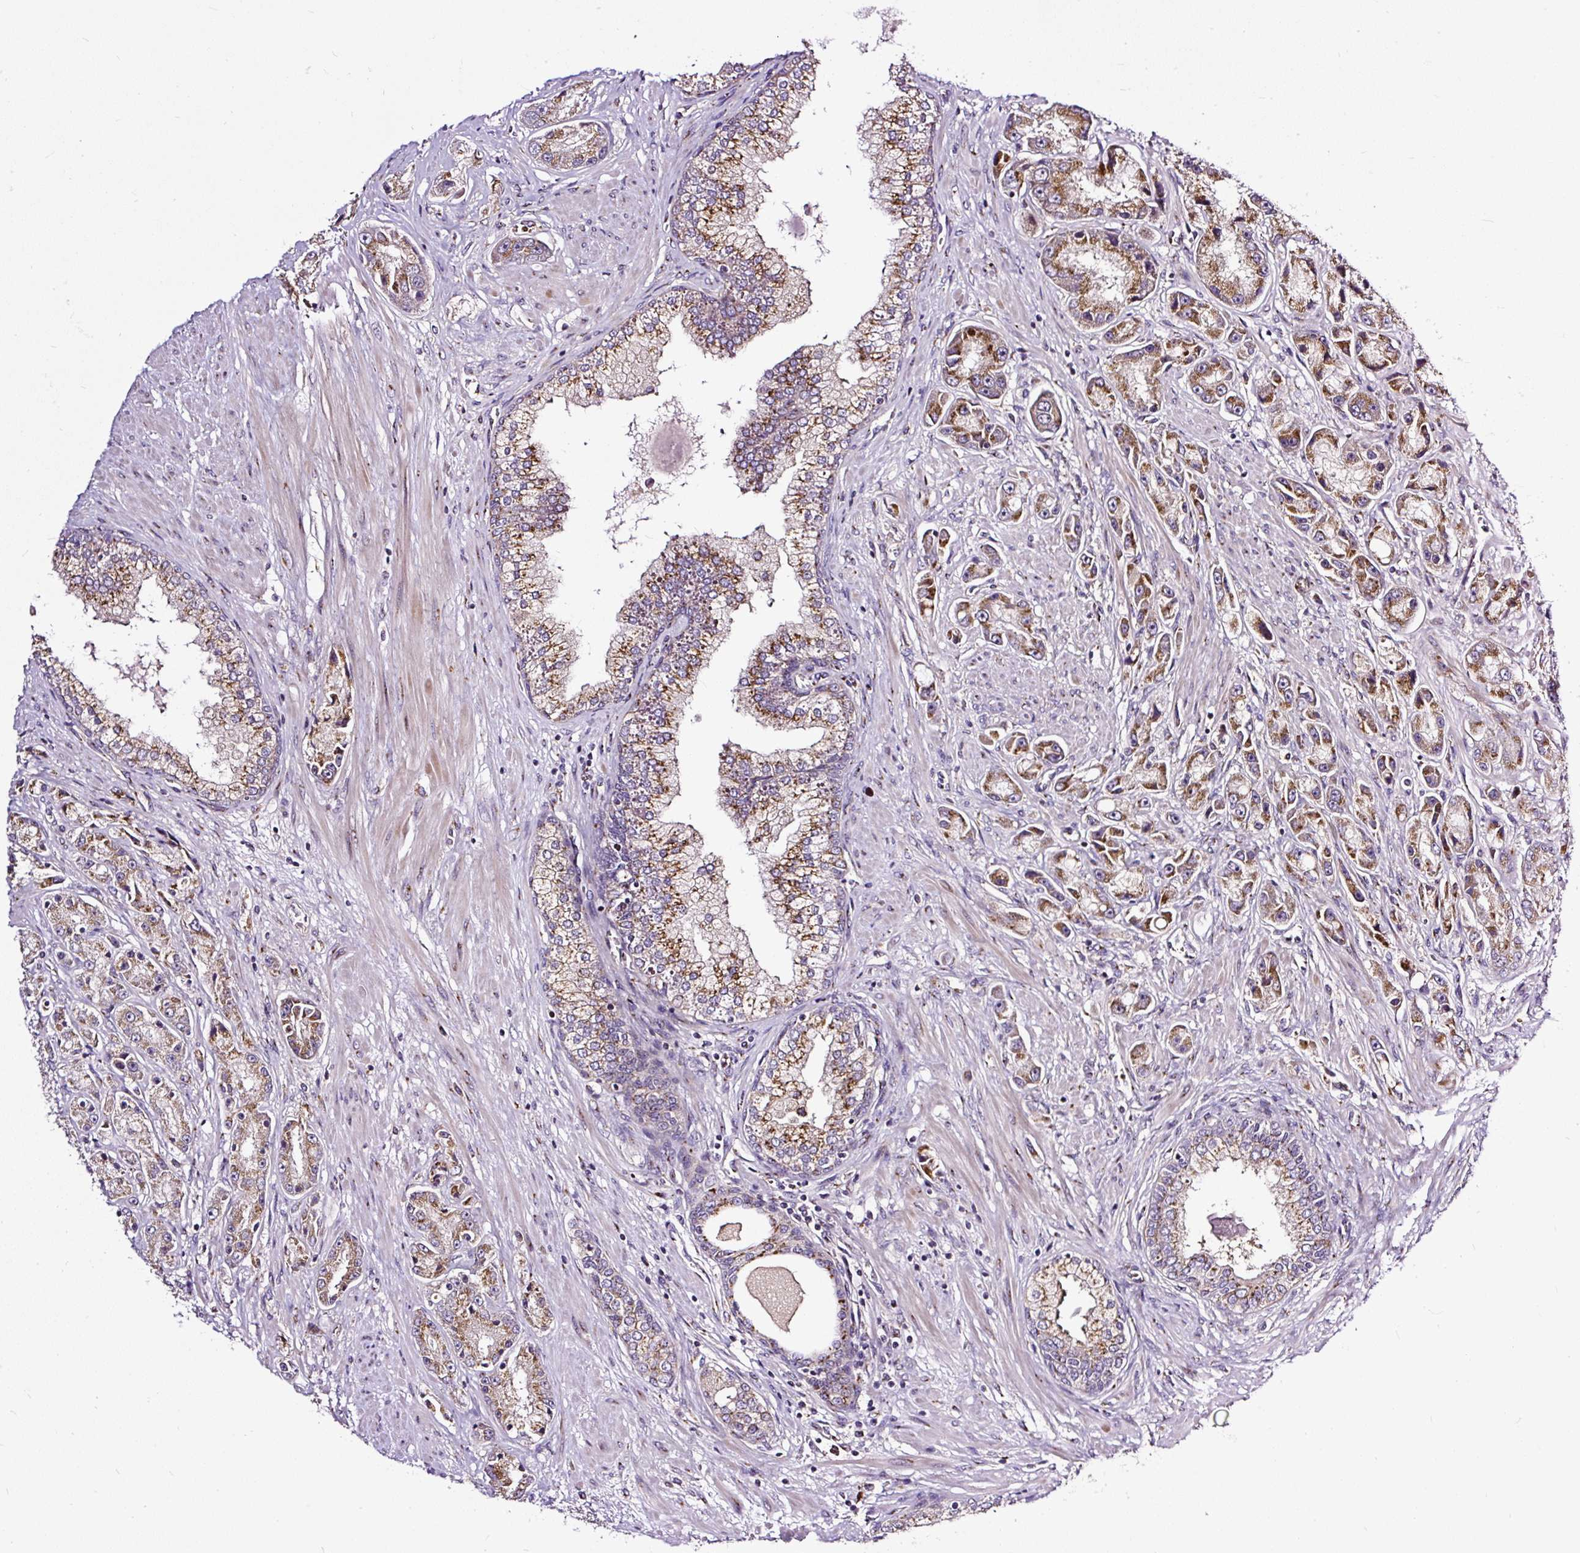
{"staining": {"intensity": "moderate", "quantity": ">75%", "location": "cytoplasmic/membranous"}, "tissue": "prostate cancer", "cell_type": "Tumor cells", "image_type": "cancer", "snomed": [{"axis": "morphology", "description": "Adenocarcinoma, High grade"}, {"axis": "topography", "description": "Prostate"}], "caption": "There is medium levels of moderate cytoplasmic/membranous expression in tumor cells of prostate cancer (high-grade adenocarcinoma), as demonstrated by immunohistochemical staining (brown color).", "gene": "MSMP", "patient": {"sex": "male", "age": 67}}